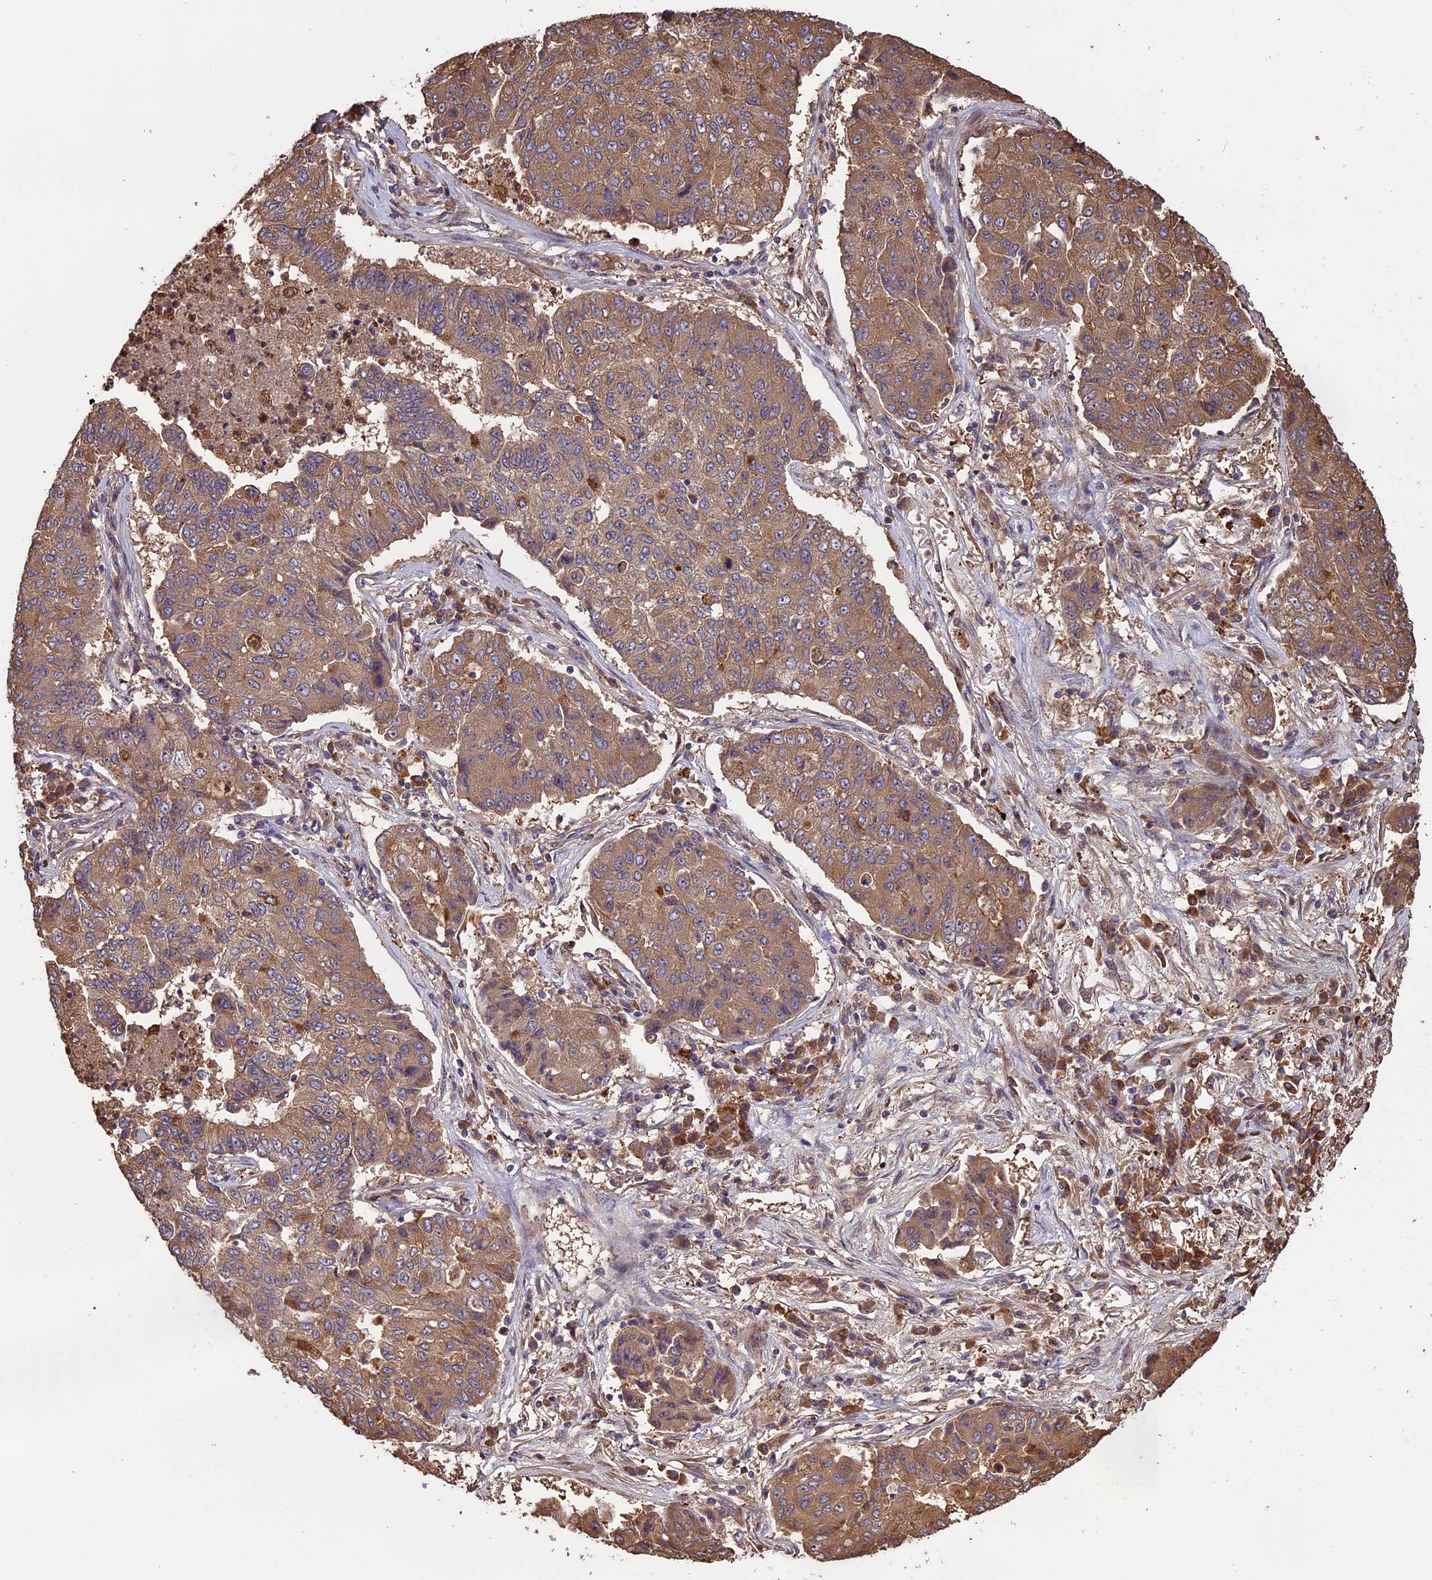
{"staining": {"intensity": "moderate", "quantity": ">75%", "location": "cytoplasmic/membranous"}, "tissue": "lung cancer", "cell_type": "Tumor cells", "image_type": "cancer", "snomed": [{"axis": "morphology", "description": "Squamous cell carcinoma, NOS"}, {"axis": "topography", "description": "Lung"}], "caption": "The histopathology image demonstrates a brown stain indicating the presence of a protein in the cytoplasmic/membranous of tumor cells in squamous cell carcinoma (lung).", "gene": "VWA3A", "patient": {"sex": "male", "age": 74}}